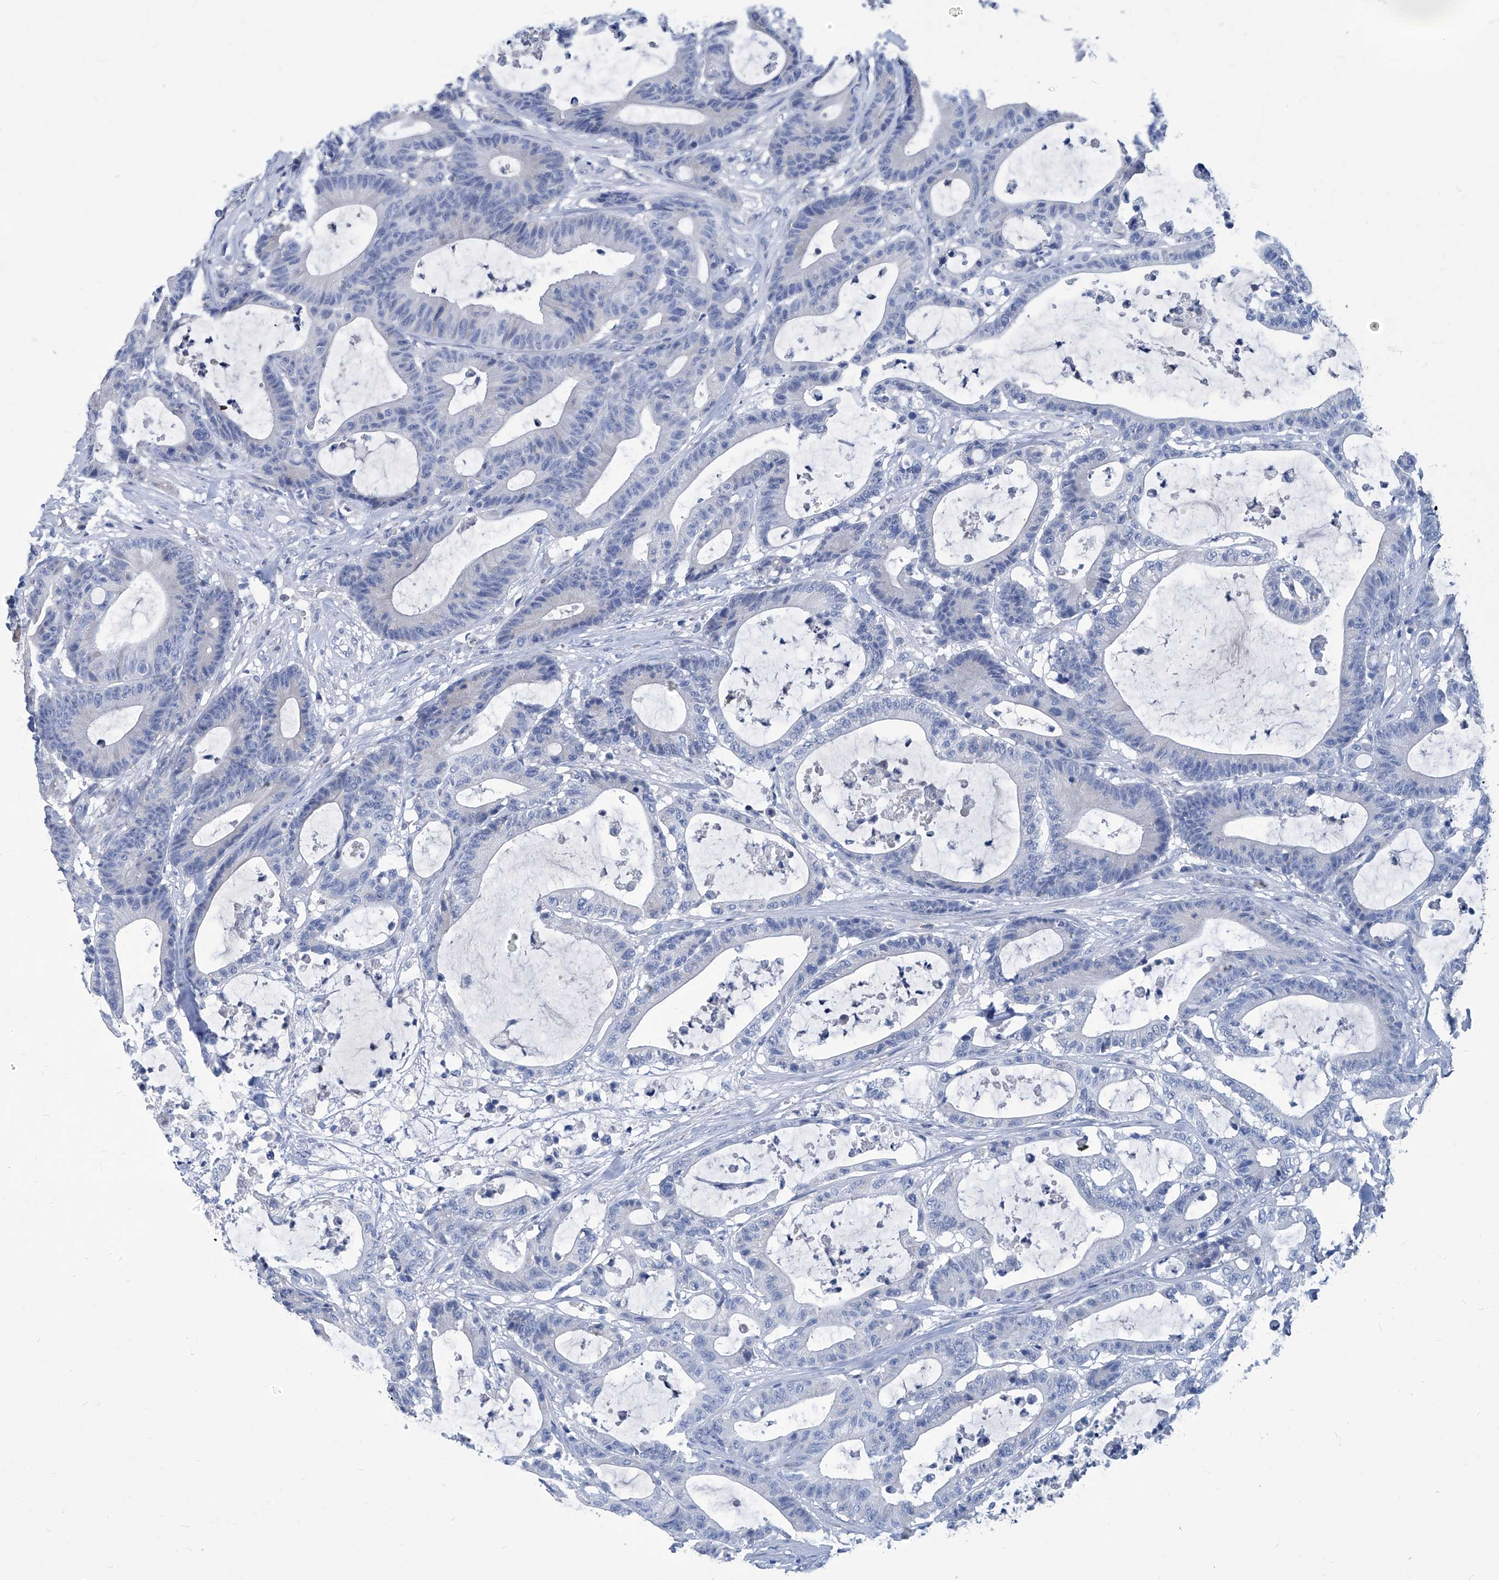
{"staining": {"intensity": "negative", "quantity": "none", "location": "none"}, "tissue": "colorectal cancer", "cell_type": "Tumor cells", "image_type": "cancer", "snomed": [{"axis": "morphology", "description": "Adenocarcinoma, NOS"}, {"axis": "topography", "description": "Colon"}], "caption": "Protein analysis of colorectal cancer (adenocarcinoma) exhibits no significant staining in tumor cells.", "gene": "MTARC1", "patient": {"sex": "female", "age": 84}}